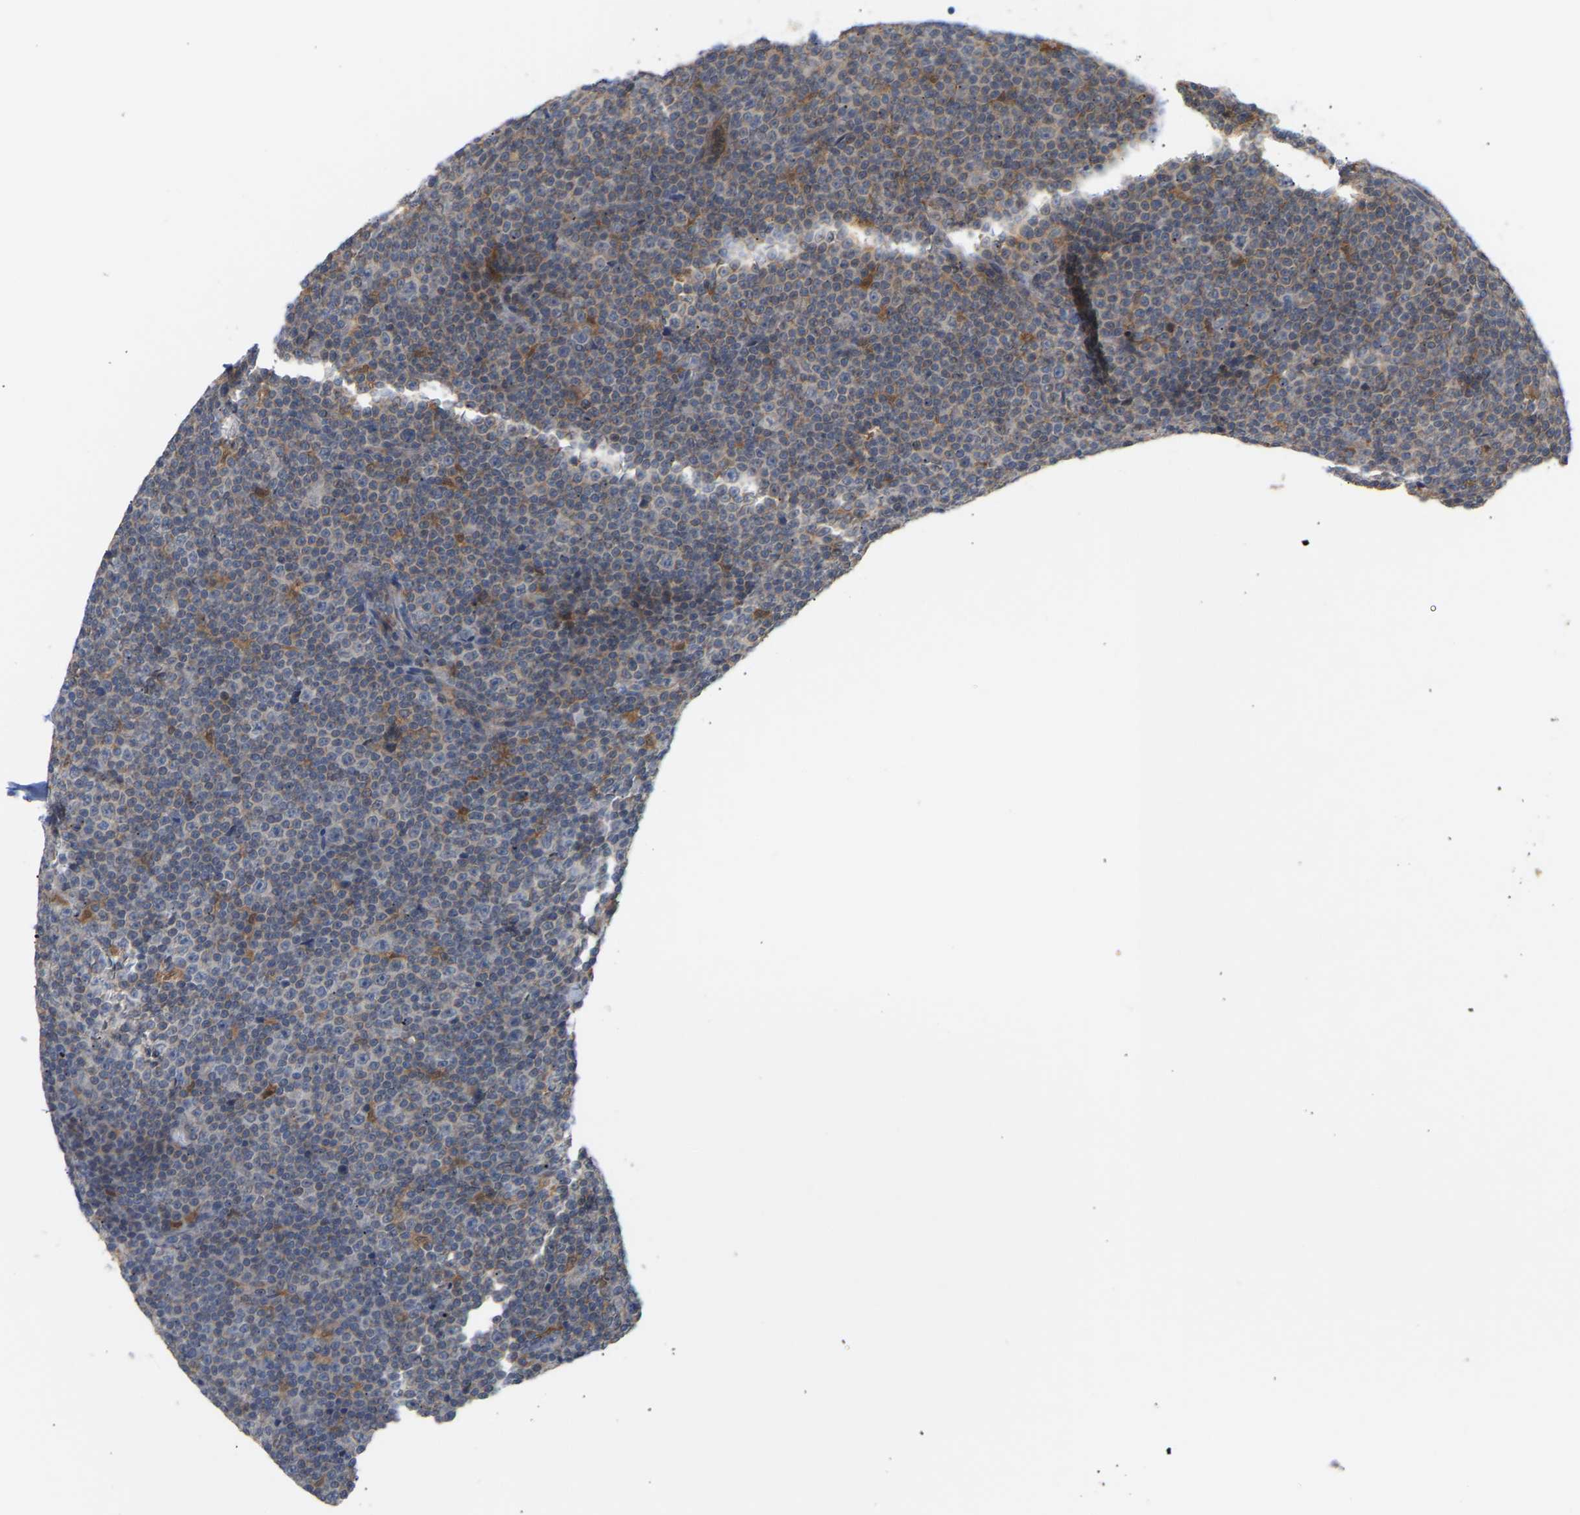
{"staining": {"intensity": "weak", "quantity": "<25%", "location": "cytoplasmic/membranous"}, "tissue": "lymphoma", "cell_type": "Tumor cells", "image_type": "cancer", "snomed": [{"axis": "morphology", "description": "Malignant lymphoma, non-Hodgkin's type, Low grade"}, {"axis": "topography", "description": "Lymph node"}], "caption": "An image of low-grade malignant lymphoma, non-Hodgkin's type stained for a protein shows no brown staining in tumor cells.", "gene": "TPMT", "patient": {"sex": "female", "age": 67}}